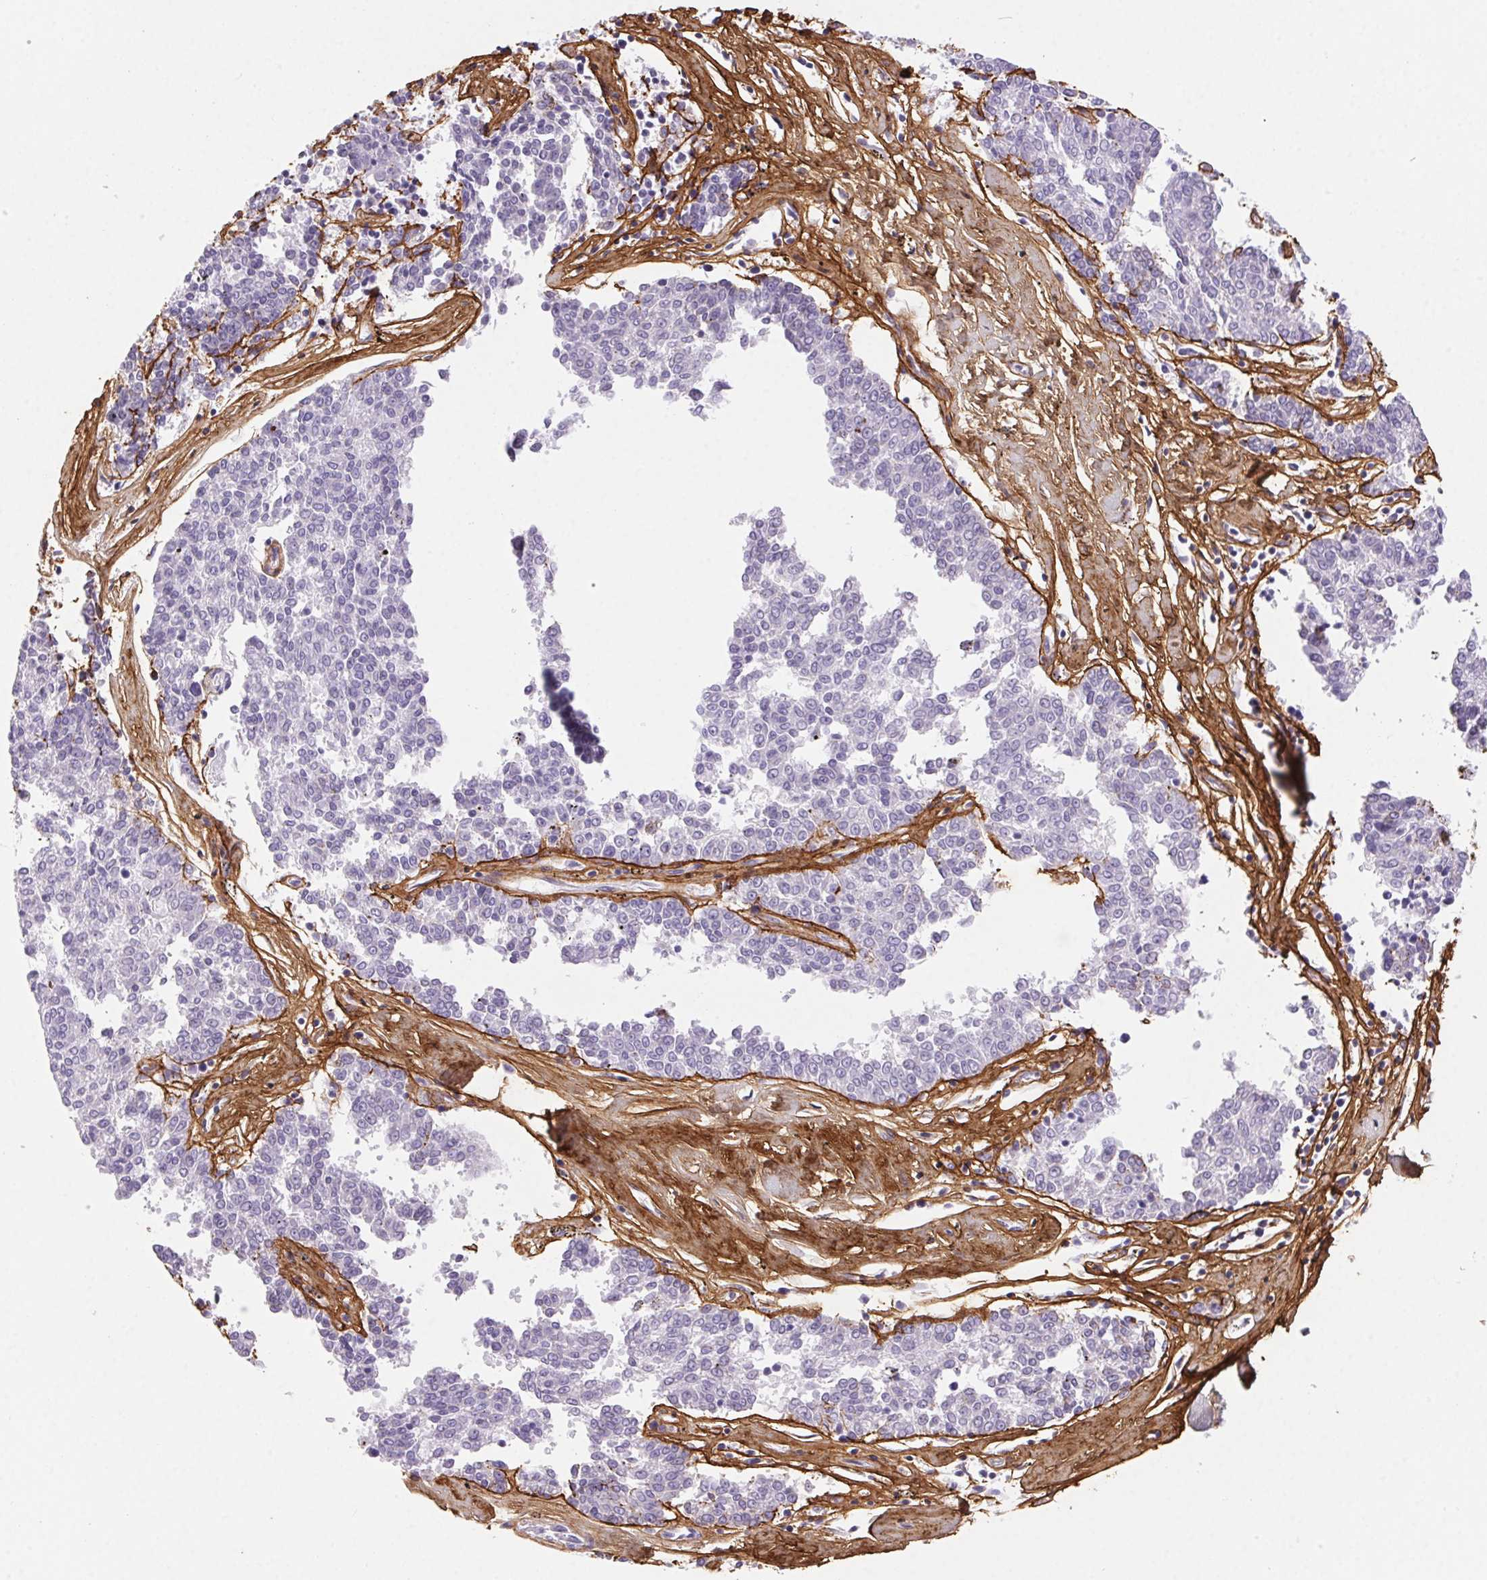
{"staining": {"intensity": "negative", "quantity": "none", "location": "none"}, "tissue": "melanoma", "cell_type": "Tumor cells", "image_type": "cancer", "snomed": [{"axis": "morphology", "description": "Malignant melanoma, NOS"}, {"axis": "topography", "description": "Skin"}], "caption": "Tumor cells are negative for protein expression in human melanoma.", "gene": "PDZD2", "patient": {"sex": "female", "age": 72}}